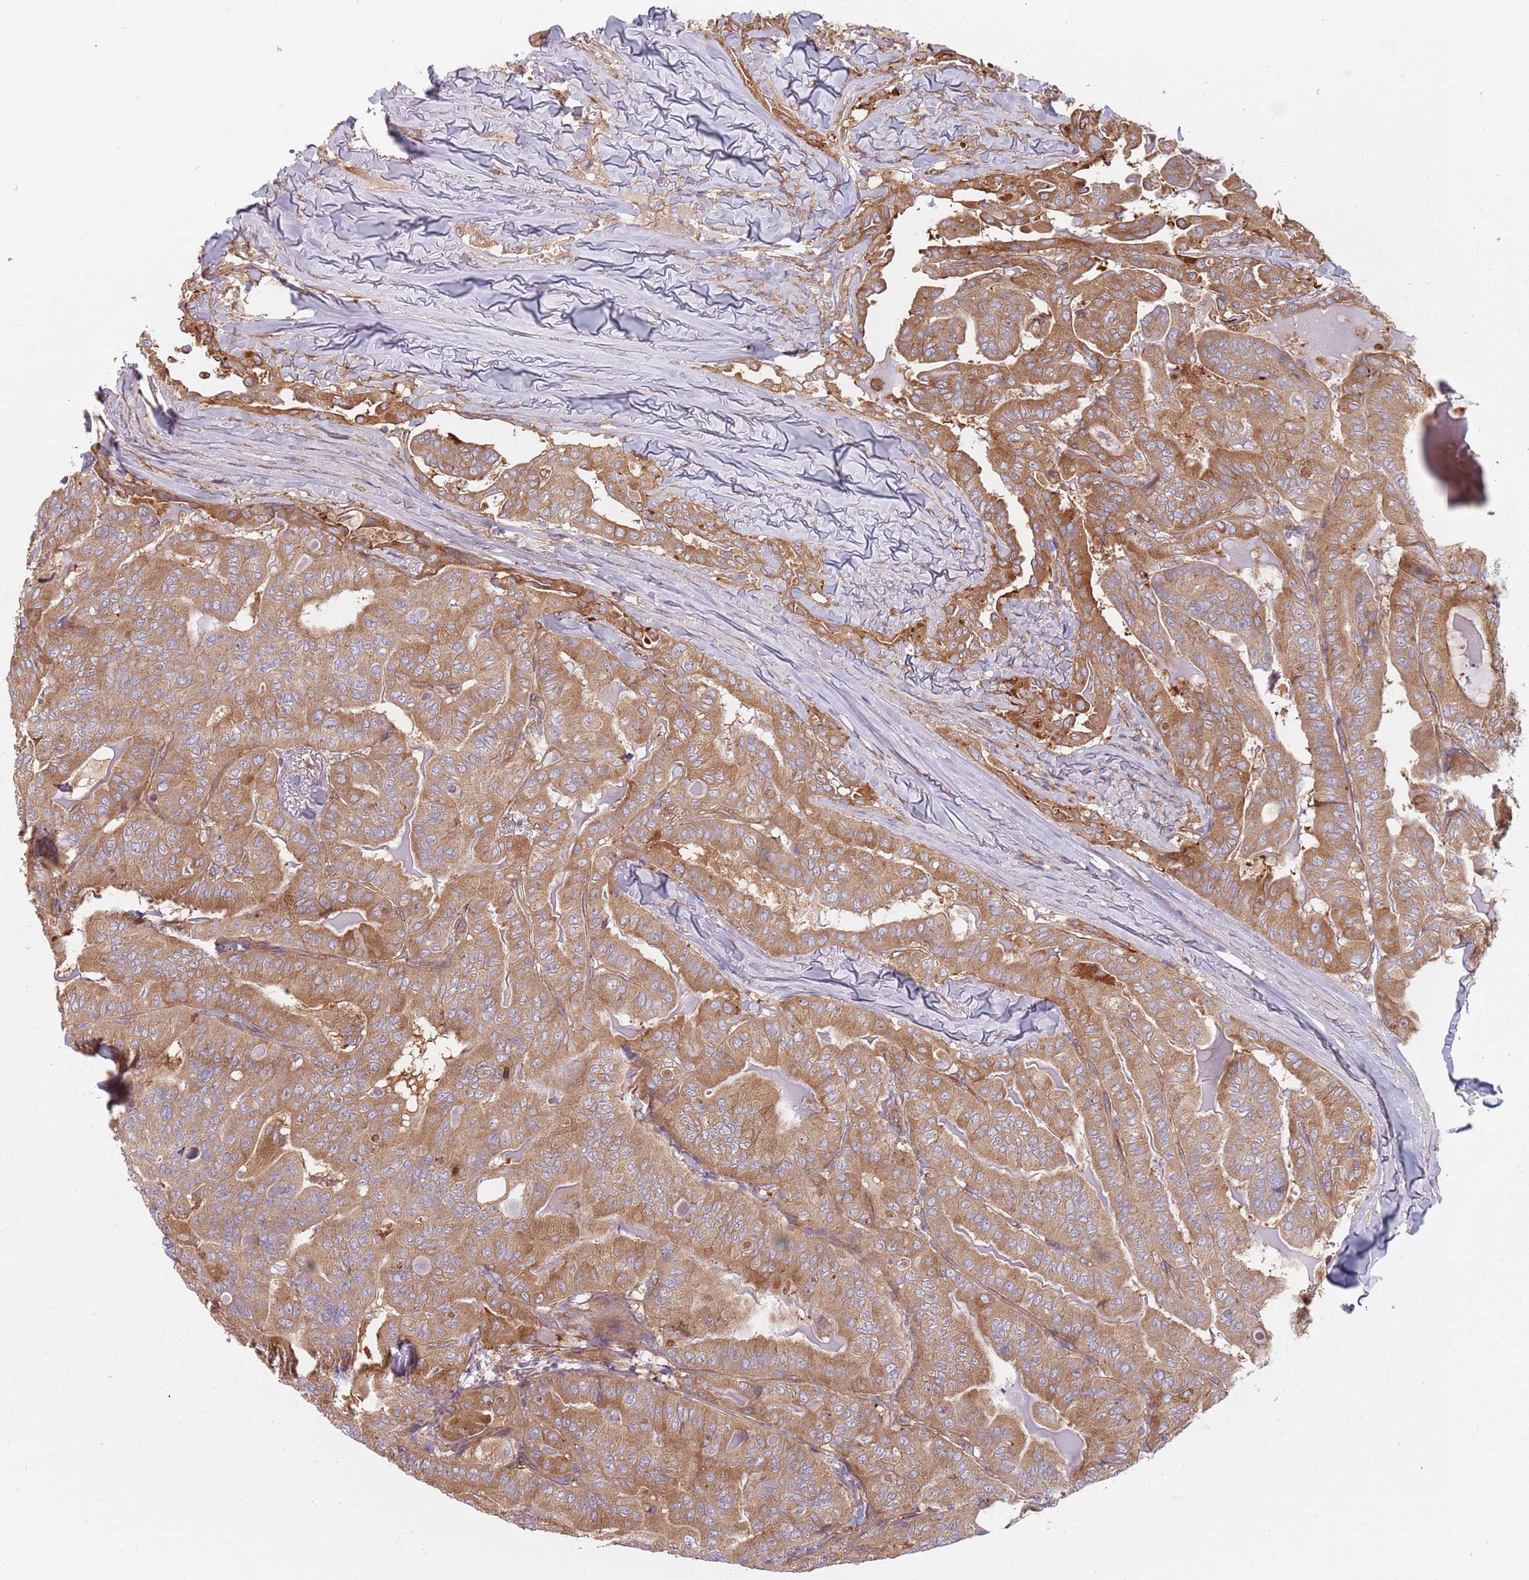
{"staining": {"intensity": "moderate", "quantity": ">75%", "location": "cytoplasmic/membranous"}, "tissue": "thyroid cancer", "cell_type": "Tumor cells", "image_type": "cancer", "snomed": [{"axis": "morphology", "description": "Papillary adenocarcinoma, NOS"}, {"axis": "topography", "description": "Thyroid gland"}], "caption": "Protein staining by immunohistochemistry (IHC) exhibits moderate cytoplasmic/membranous expression in approximately >75% of tumor cells in thyroid cancer (papillary adenocarcinoma).", "gene": "SPDL1", "patient": {"sex": "female", "age": 68}}